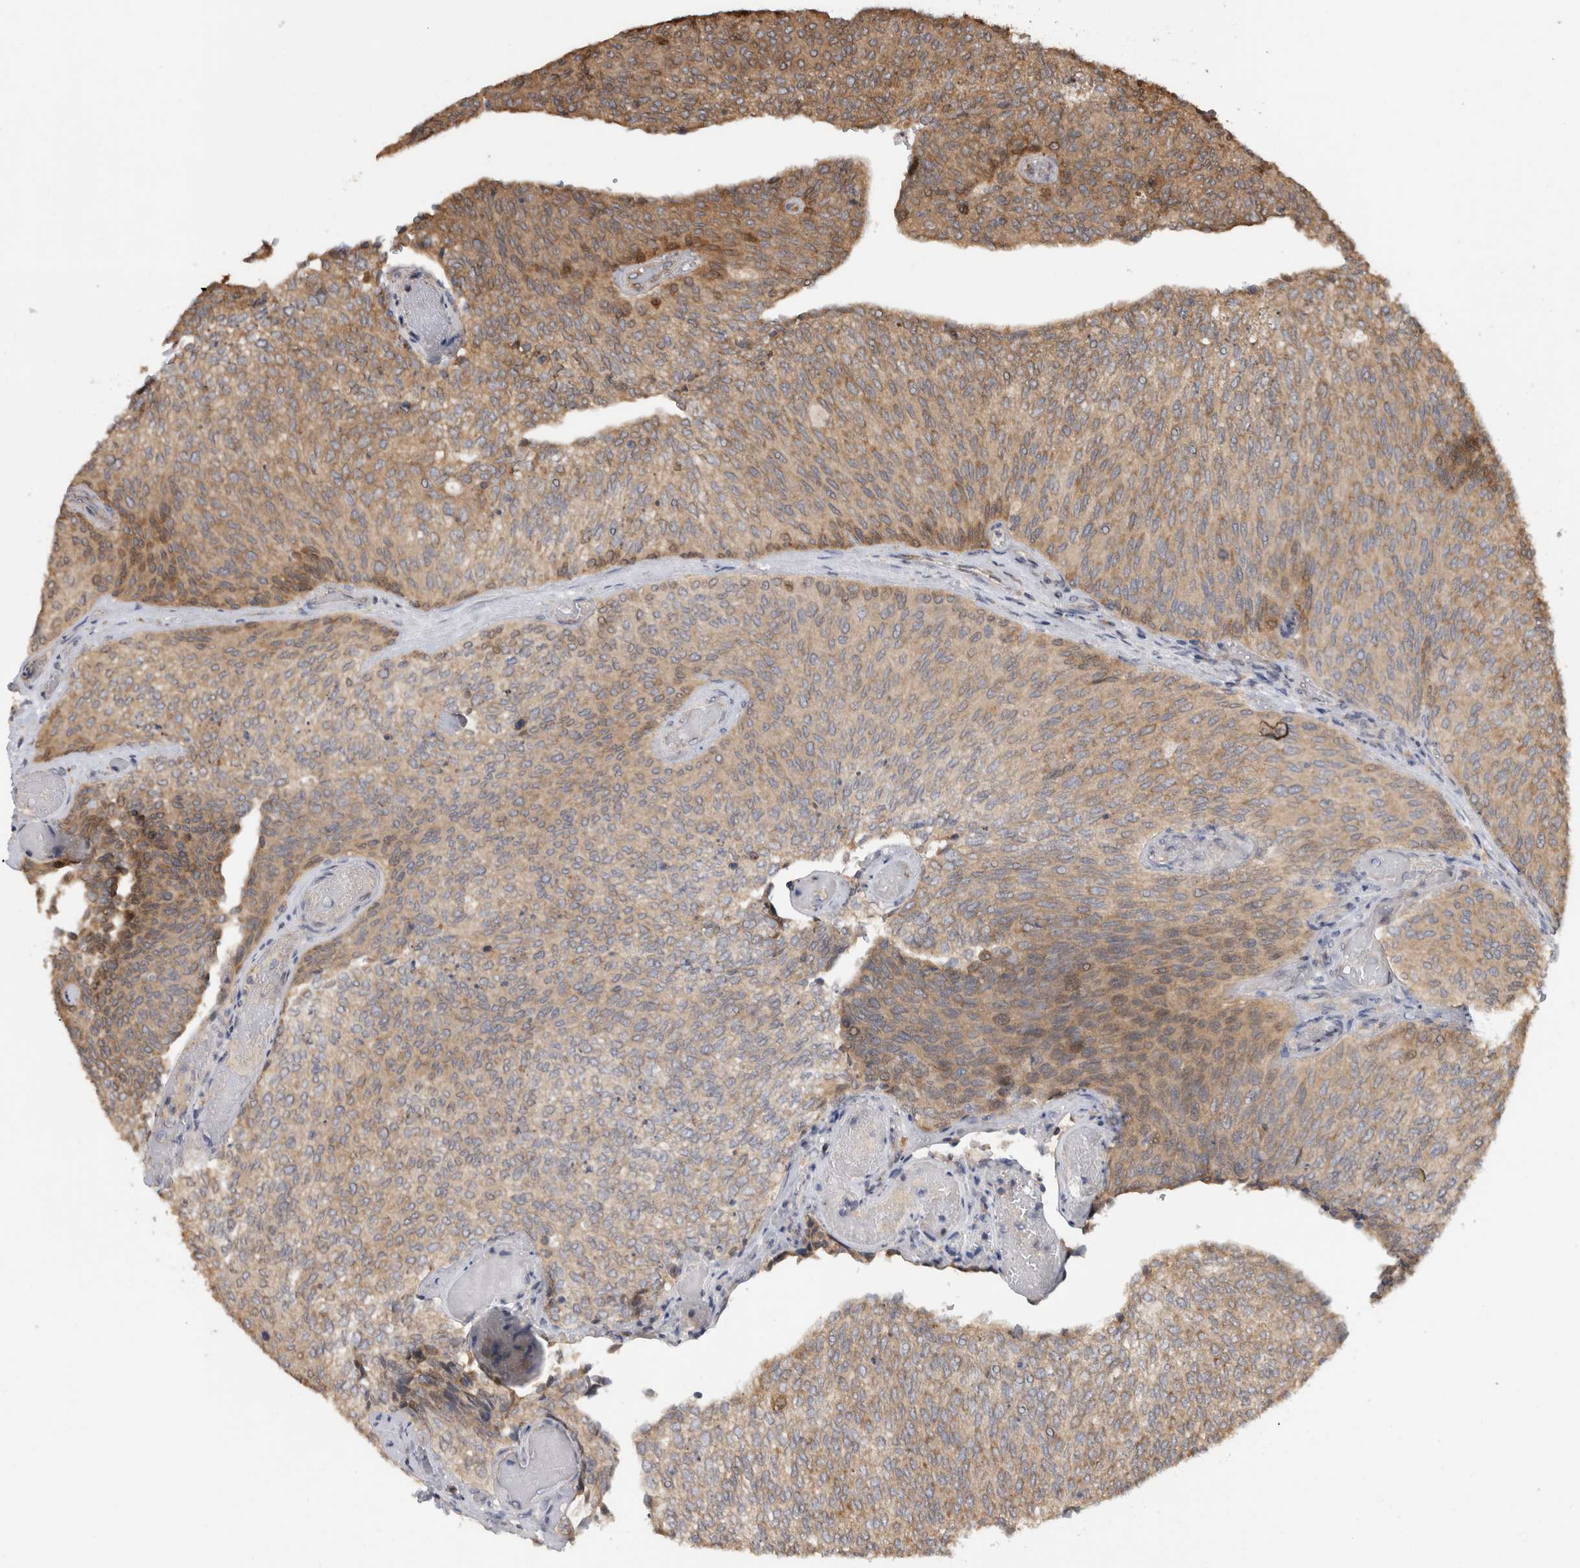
{"staining": {"intensity": "moderate", "quantity": ">75%", "location": "cytoplasmic/membranous"}, "tissue": "urothelial cancer", "cell_type": "Tumor cells", "image_type": "cancer", "snomed": [{"axis": "morphology", "description": "Urothelial carcinoma, Low grade"}, {"axis": "topography", "description": "Urinary bladder"}], "caption": "Immunohistochemical staining of urothelial carcinoma (low-grade) displays medium levels of moderate cytoplasmic/membranous staining in about >75% of tumor cells.", "gene": "PARP6", "patient": {"sex": "female", "age": 79}}